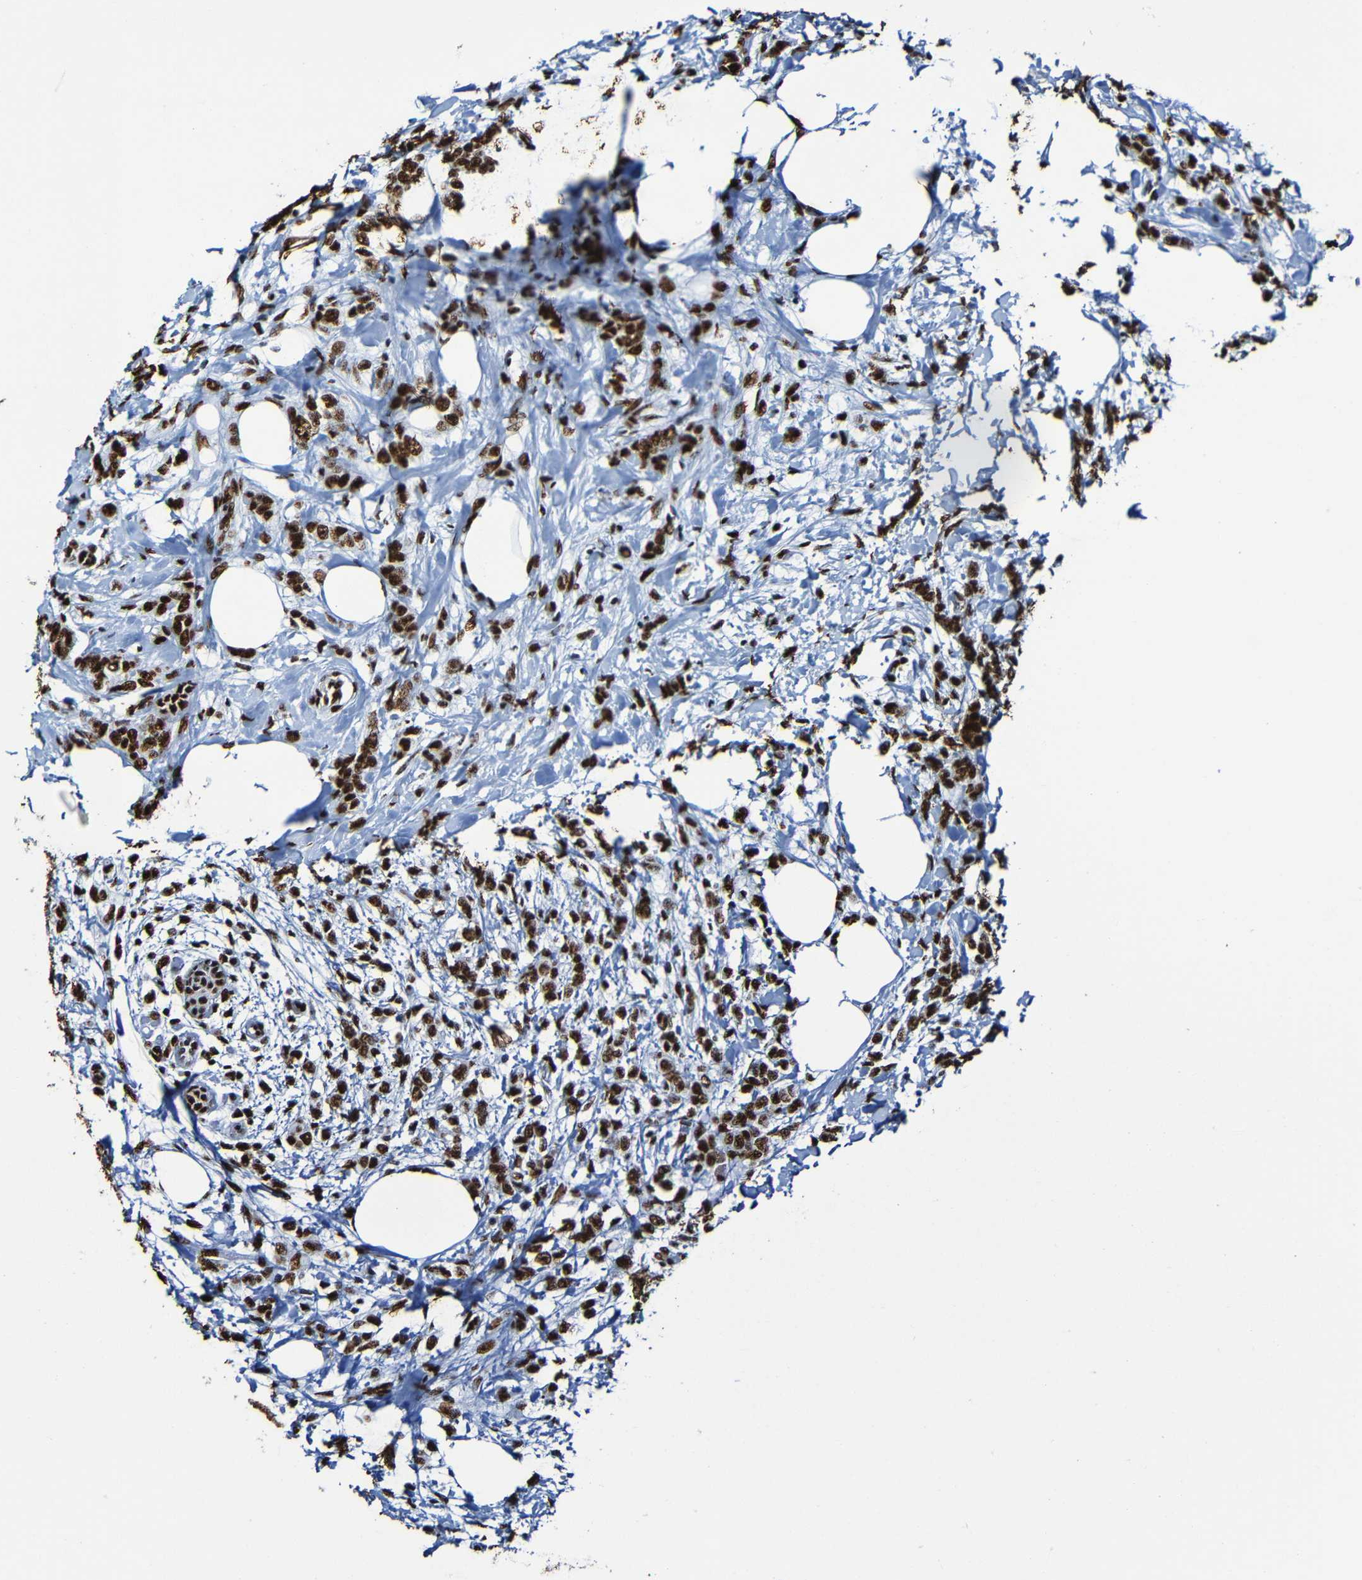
{"staining": {"intensity": "strong", "quantity": ">75%", "location": "nuclear"}, "tissue": "breast cancer", "cell_type": "Tumor cells", "image_type": "cancer", "snomed": [{"axis": "morphology", "description": "Lobular carcinoma, in situ"}, {"axis": "morphology", "description": "Lobular carcinoma"}, {"axis": "topography", "description": "Breast"}], "caption": "Strong nuclear expression is appreciated in approximately >75% of tumor cells in breast lobular carcinoma in situ.", "gene": "SRSF3", "patient": {"sex": "female", "age": 41}}